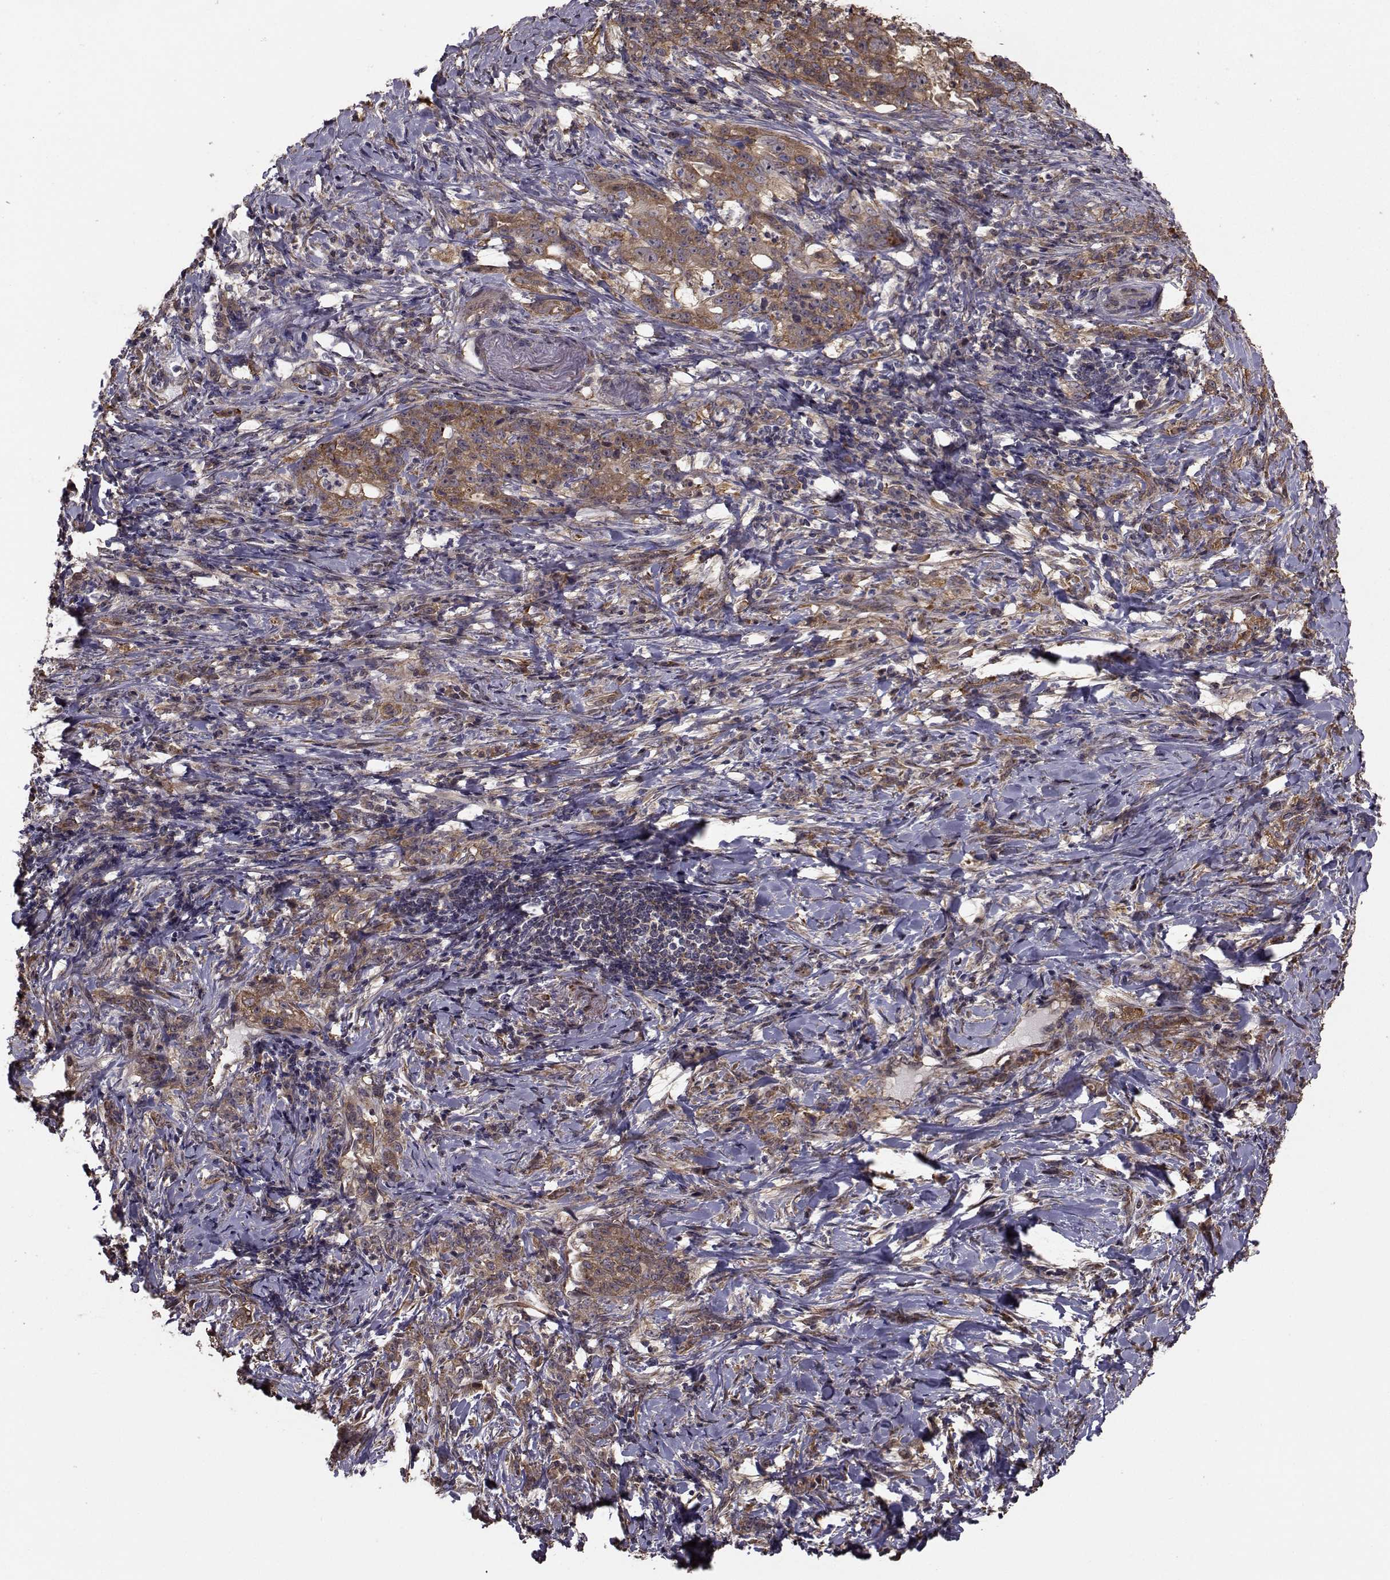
{"staining": {"intensity": "moderate", "quantity": "25%-75%", "location": "cytoplasmic/membranous"}, "tissue": "stomach cancer", "cell_type": "Tumor cells", "image_type": "cancer", "snomed": [{"axis": "morphology", "description": "Adenocarcinoma, NOS"}, {"axis": "topography", "description": "Stomach, lower"}], "caption": "Protein expression analysis of stomach cancer (adenocarcinoma) displays moderate cytoplasmic/membranous expression in about 25%-75% of tumor cells. Immunohistochemistry (ihc) stains the protein of interest in brown and the nuclei are stained blue.", "gene": "TRIP10", "patient": {"sex": "male", "age": 88}}